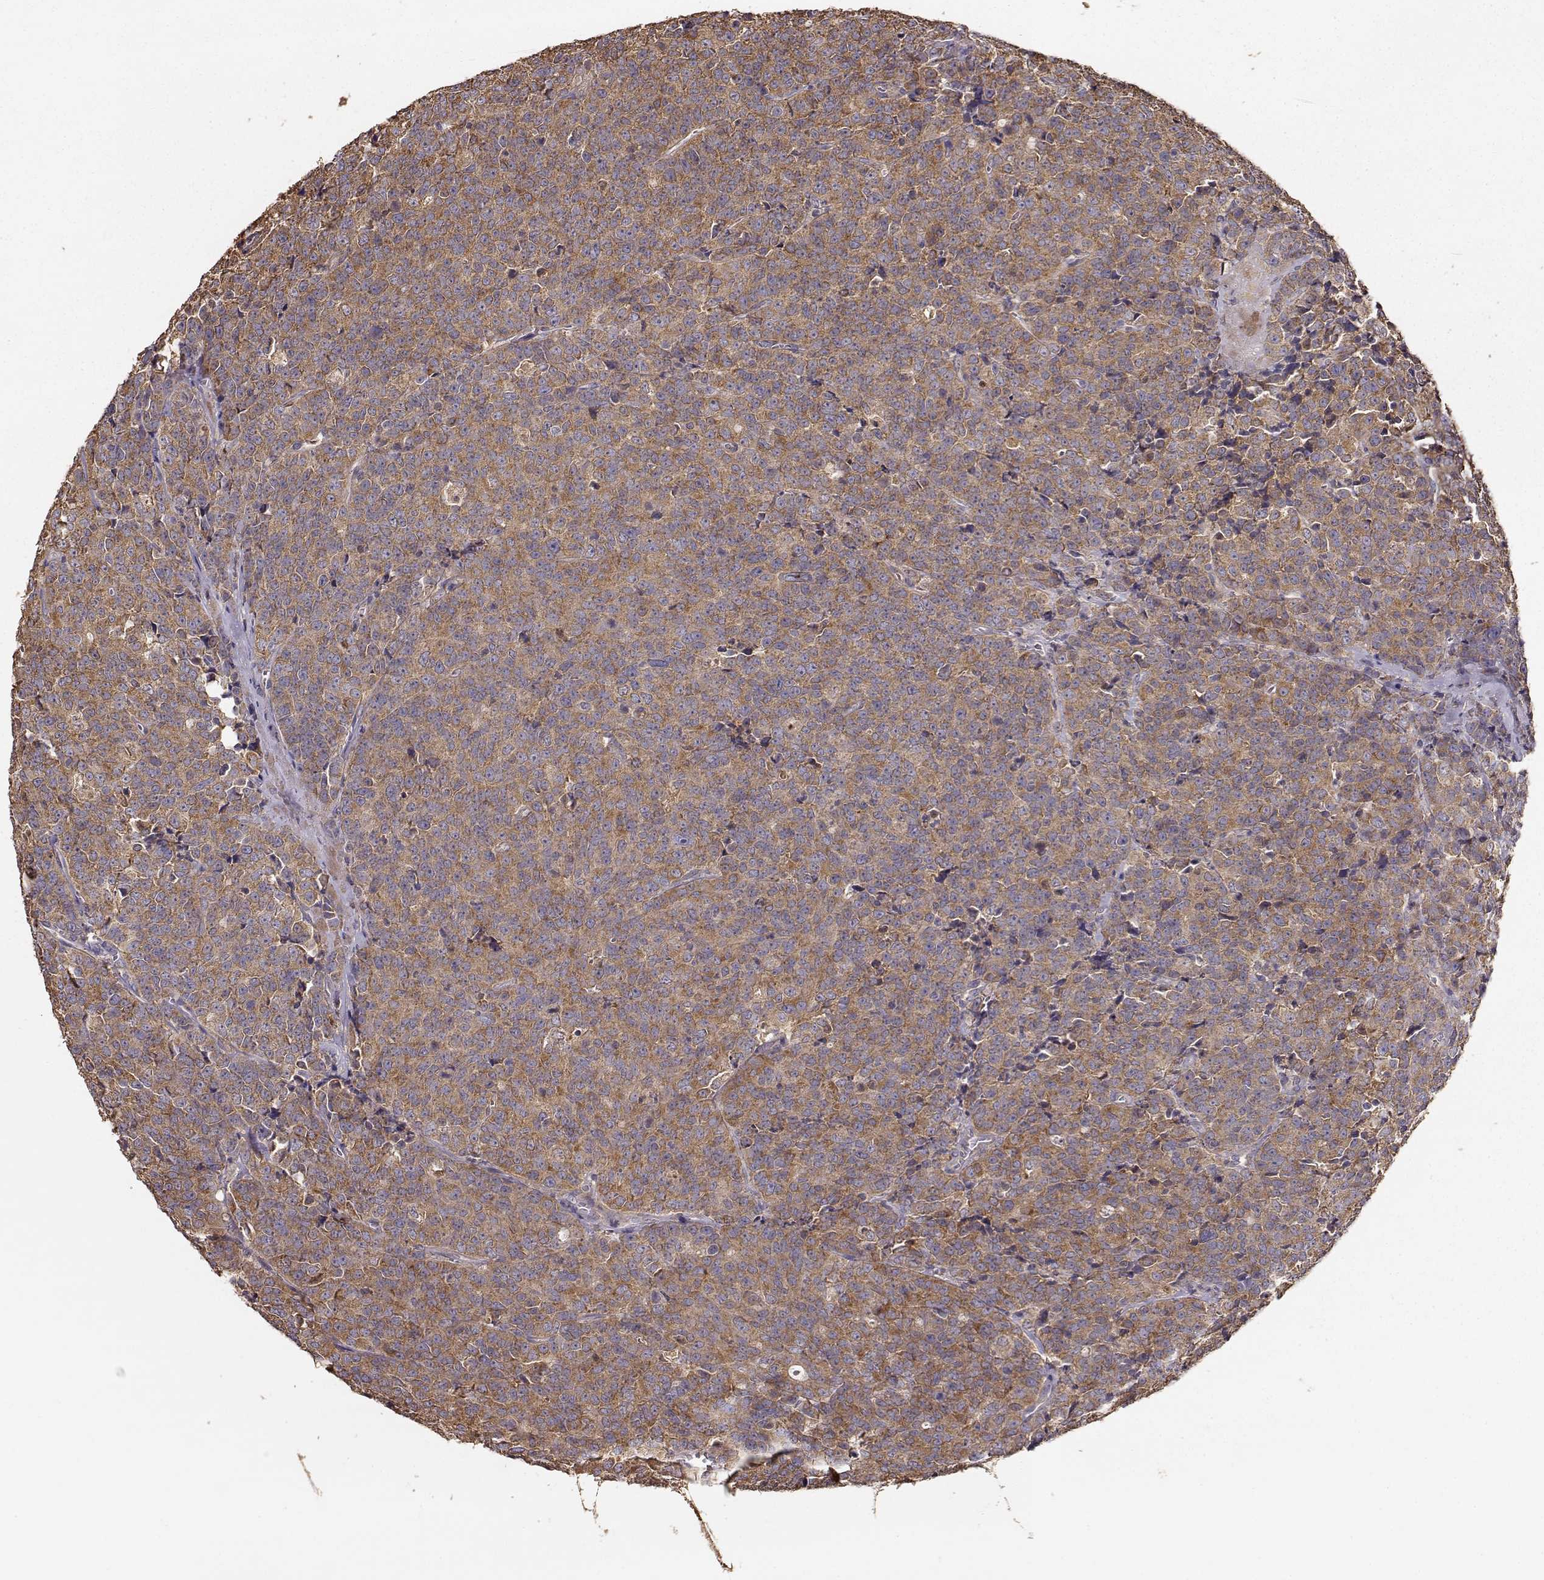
{"staining": {"intensity": "moderate", "quantity": ">75%", "location": "cytoplasmic/membranous"}, "tissue": "prostate cancer", "cell_type": "Tumor cells", "image_type": "cancer", "snomed": [{"axis": "morphology", "description": "Adenocarcinoma, NOS"}, {"axis": "topography", "description": "Prostate"}], "caption": "Immunohistochemistry (DAB (3,3'-diaminobenzidine)) staining of prostate cancer (adenocarcinoma) displays moderate cytoplasmic/membranous protein expression in about >75% of tumor cells.", "gene": "TARS3", "patient": {"sex": "male", "age": 67}}